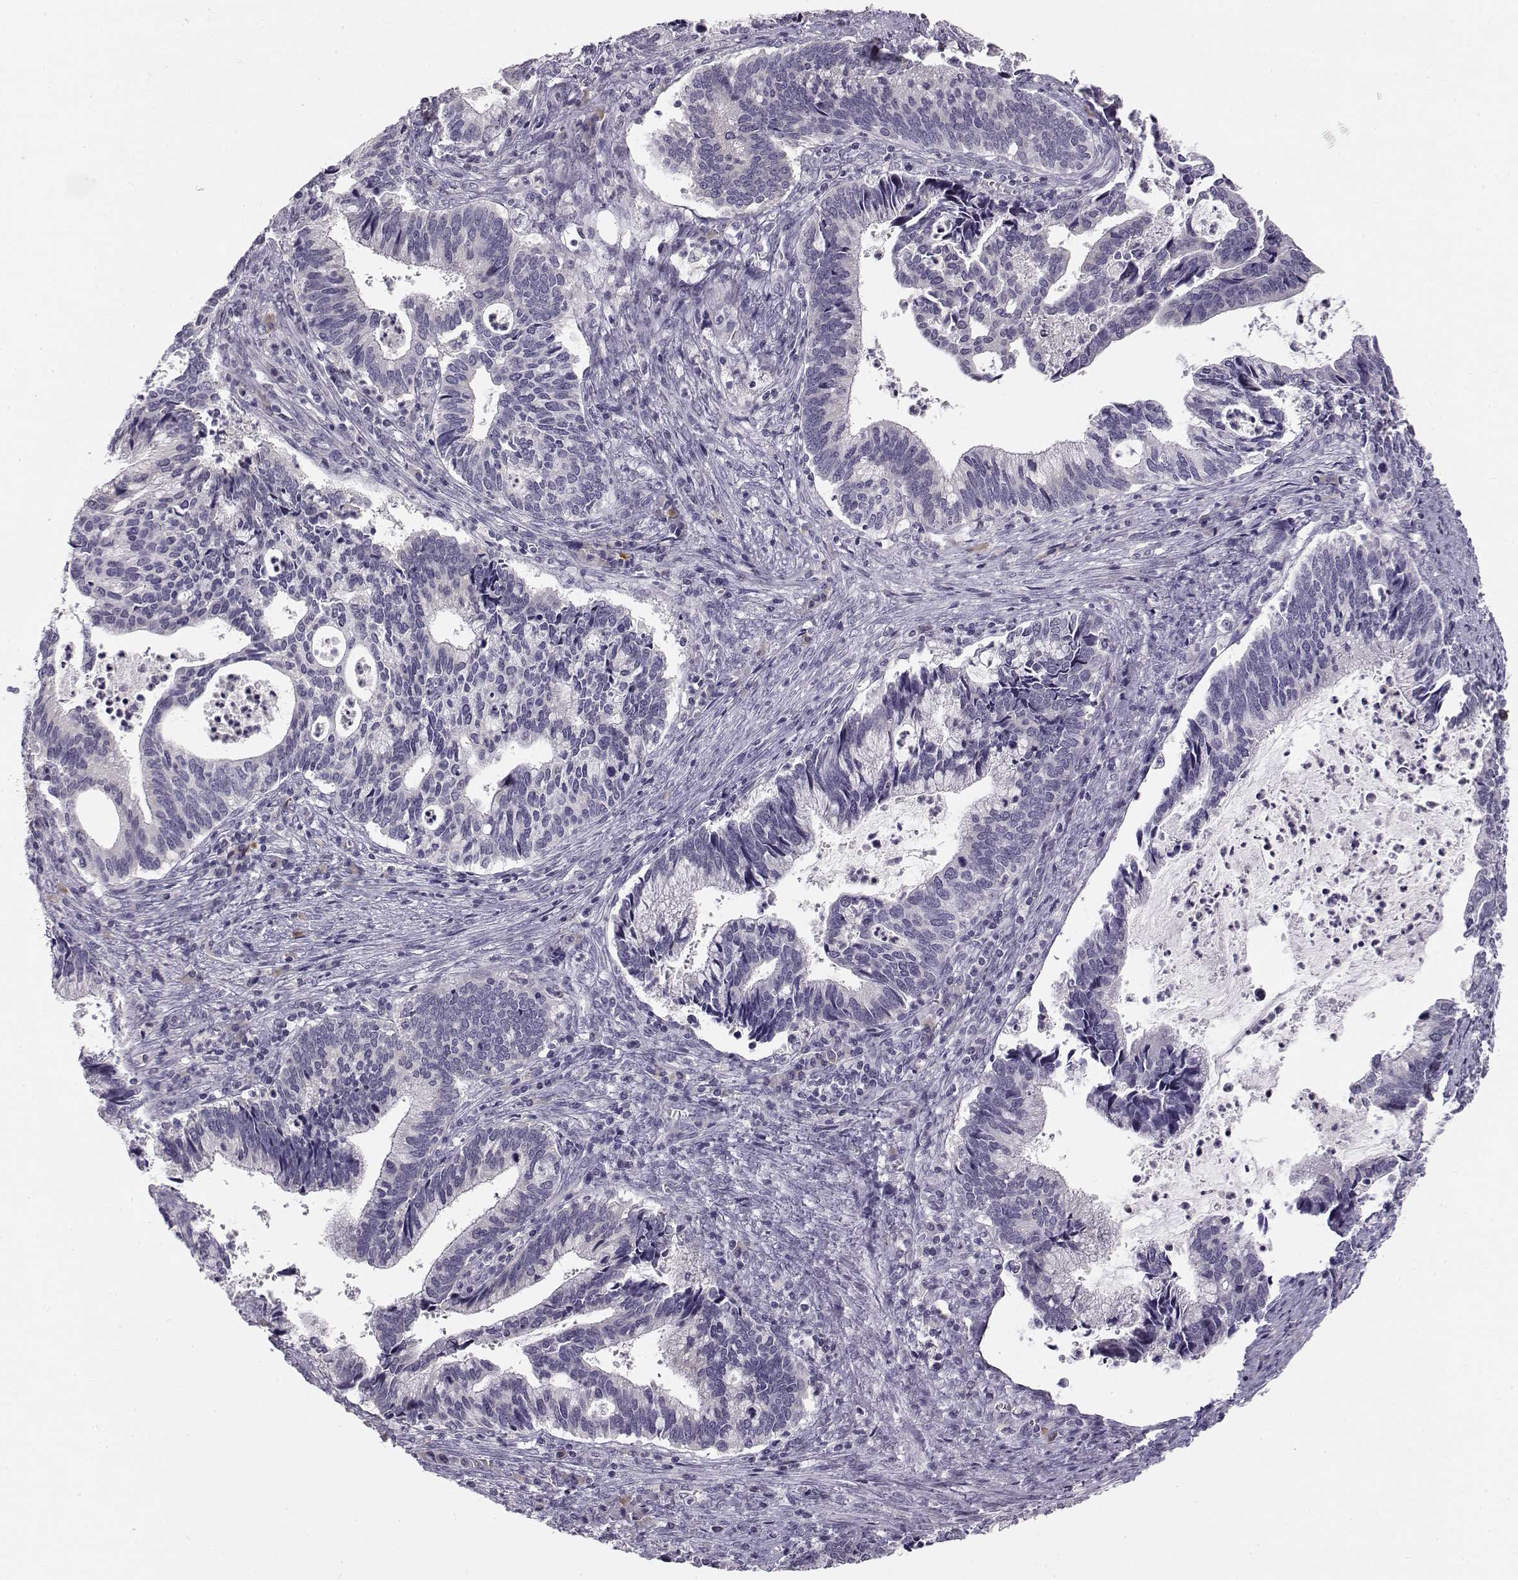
{"staining": {"intensity": "negative", "quantity": "none", "location": "none"}, "tissue": "cervical cancer", "cell_type": "Tumor cells", "image_type": "cancer", "snomed": [{"axis": "morphology", "description": "Adenocarcinoma, NOS"}, {"axis": "topography", "description": "Cervix"}], "caption": "Photomicrograph shows no protein staining in tumor cells of cervical cancer (adenocarcinoma) tissue.", "gene": "ACSL6", "patient": {"sex": "female", "age": 42}}